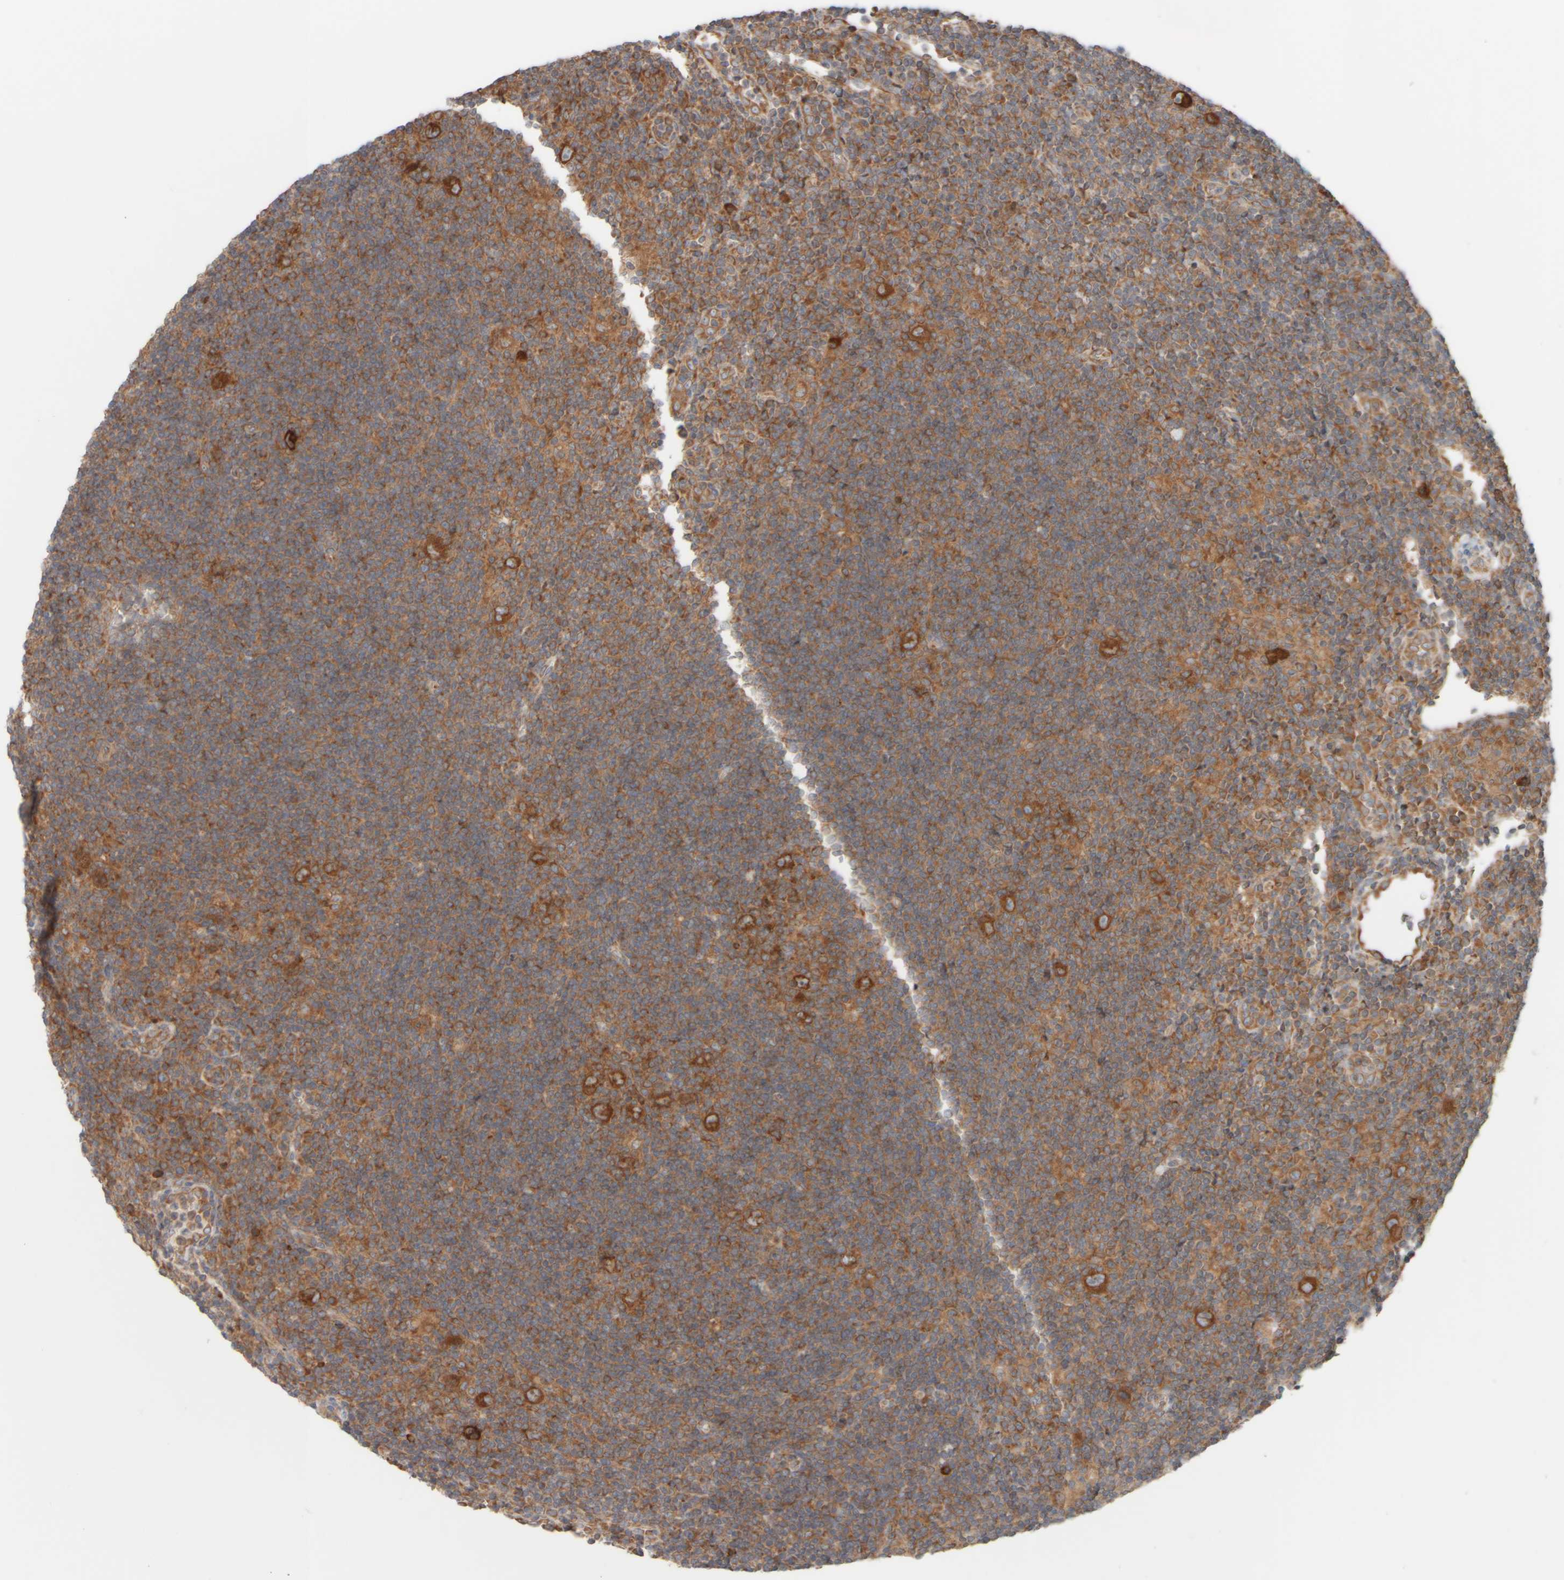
{"staining": {"intensity": "strong", "quantity": ">75%", "location": "cytoplasmic/membranous"}, "tissue": "lymphoma", "cell_type": "Tumor cells", "image_type": "cancer", "snomed": [{"axis": "morphology", "description": "Hodgkin's disease, NOS"}, {"axis": "topography", "description": "Lymph node"}], "caption": "This is an image of immunohistochemistry staining of lymphoma, which shows strong staining in the cytoplasmic/membranous of tumor cells.", "gene": "EIF2B3", "patient": {"sex": "female", "age": 57}}